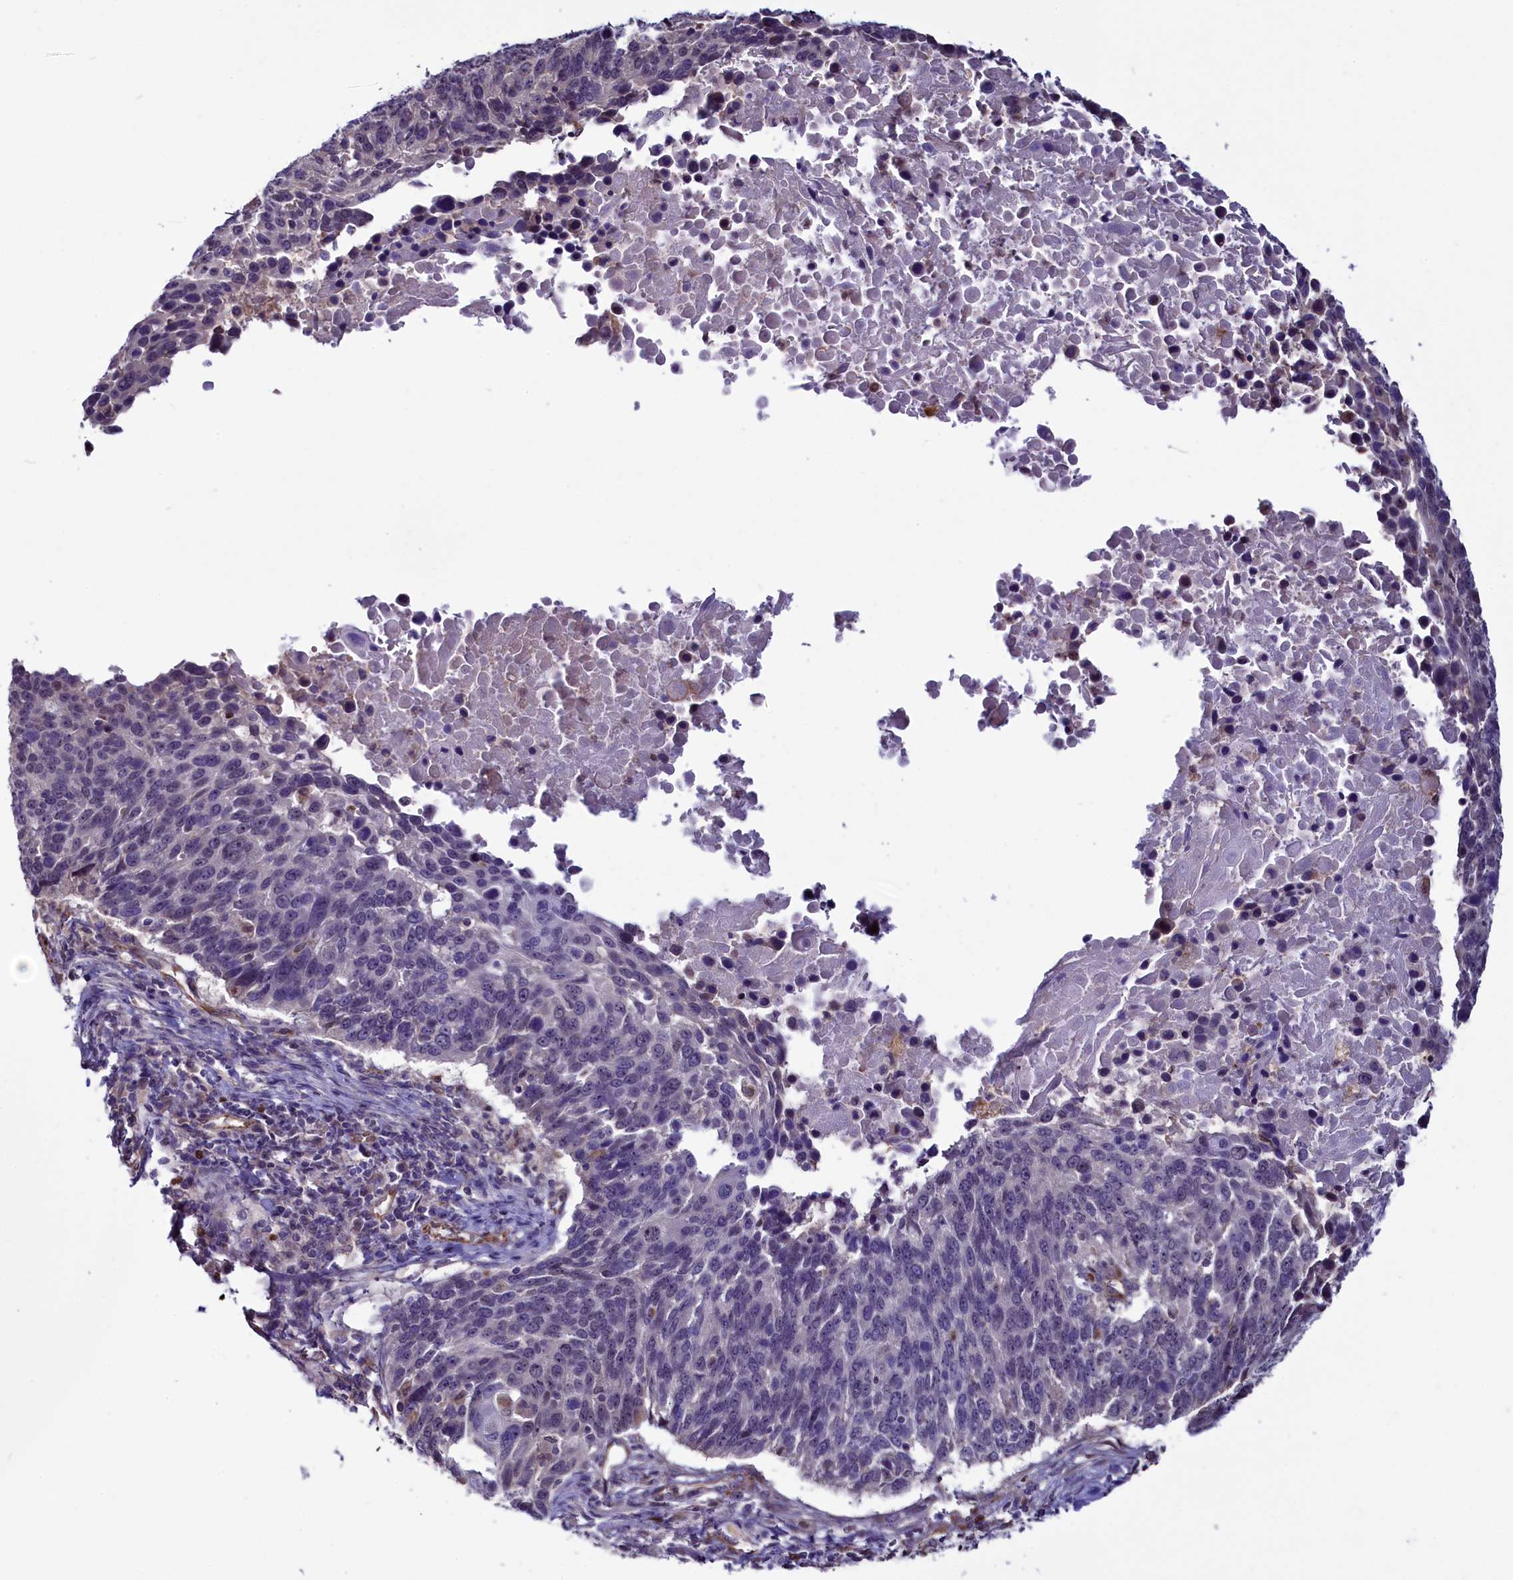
{"staining": {"intensity": "negative", "quantity": "none", "location": "none"}, "tissue": "lung cancer", "cell_type": "Tumor cells", "image_type": "cancer", "snomed": [{"axis": "morphology", "description": "Normal tissue, NOS"}, {"axis": "morphology", "description": "Squamous cell carcinoma, NOS"}, {"axis": "topography", "description": "Lymph node"}, {"axis": "topography", "description": "Lung"}], "caption": "The micrograph shows no staining of tumor cells in lung cancer (squamous cell carcinoma).", "gene": "PDILT", "patient": {"sex": "male", "age": 66}}